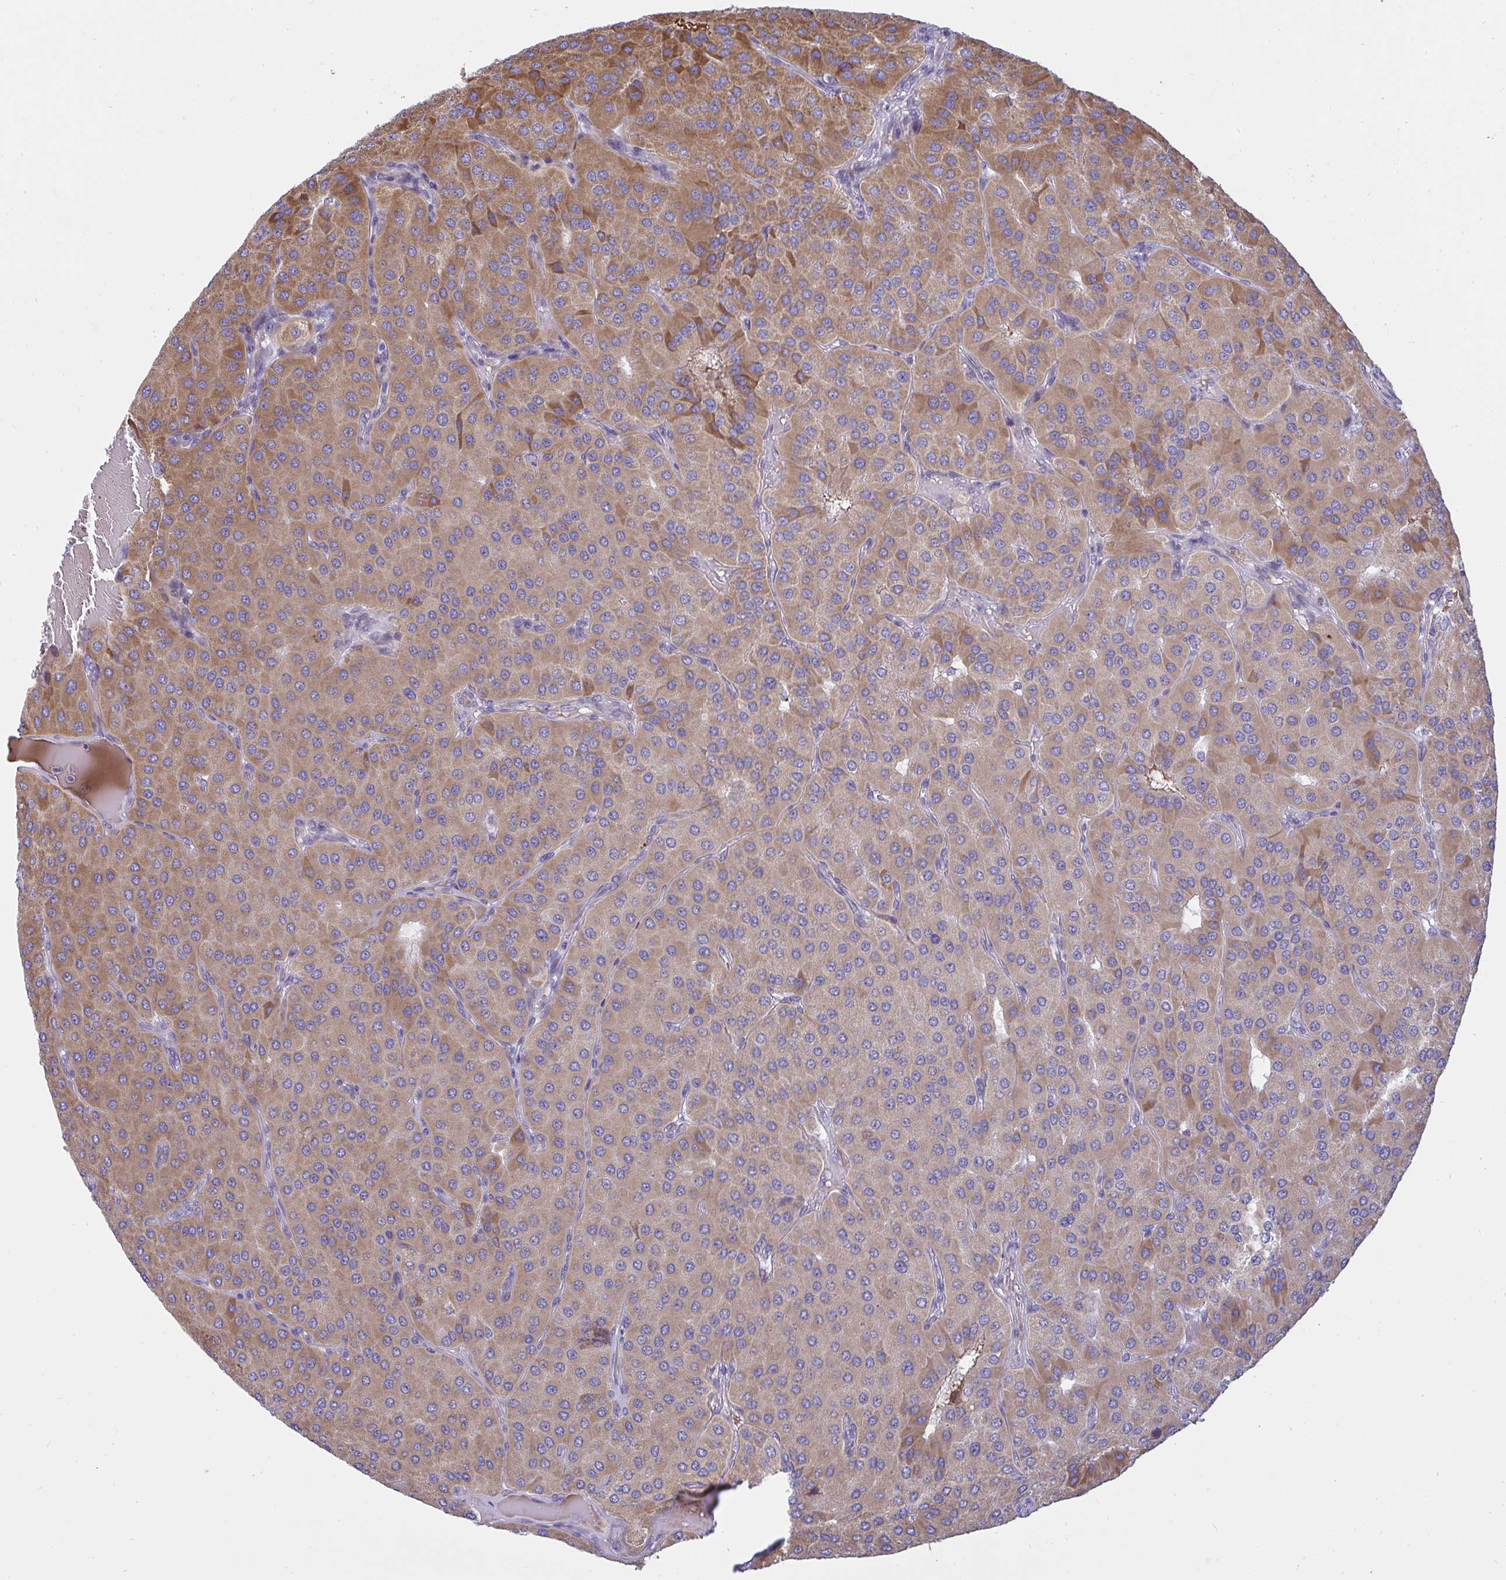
{"staining": {"intensity": "moderate", "quantity": "25%-75%", "location": "cytoplasmic/membranous"}, "tissue": "parathyroid gland", "cell_type": "Glandular cells", "image_type": "normal", "snomed": [{"axis": "morphology", "description": "Normal tissue, NOS"}, {"axis": "morphology", "description": "Adenoma, NOS"}, {"axis": "topography", "description": "Parathyroid gland"}], "caption": "The immunohistochemical stain highlights moderate cytoplasmic/membranous staining in glandular cells of normal parathyroid gland.", "gene": "NTN1", "patient": {"sex": "female", "age": 86}}